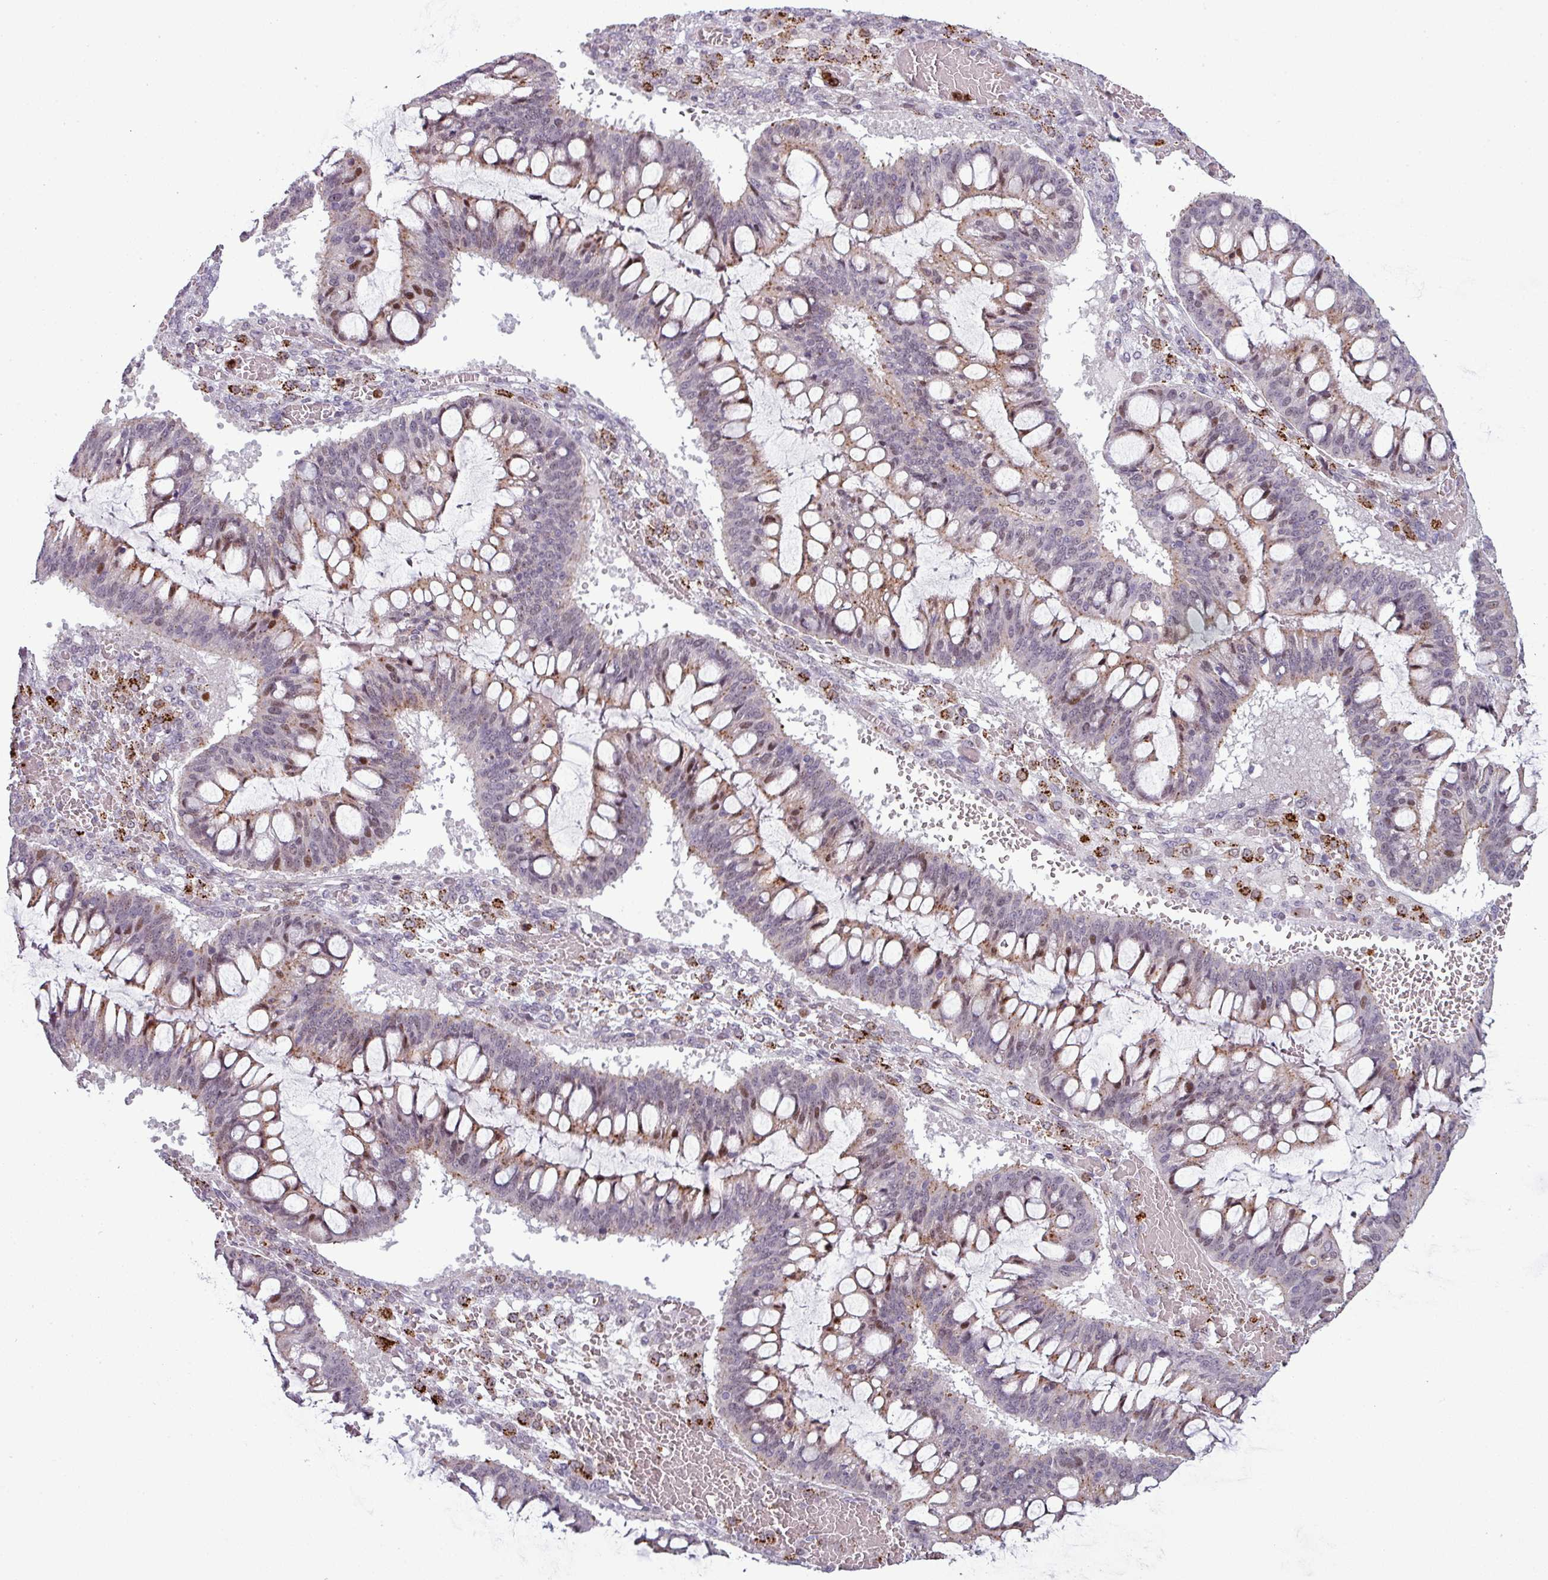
{"staining": {"intensity": "weak", "quantity": "25%-75%", "location": "cytoplasmic/membranous,nuclear"}, "tissue": "ovarian cancer", "cell_type": "Tumor cells", "image_type": "cancer", "snomed": [{"axis": "morphology", "description": "Cystadenocarcinoma, mucinous, NOS"}, {"axis": "topography", "description": "Ovary"}], "caption": "Protein staining of ovarian mucinous cystadenocarcinoma tissue shows weak cytoplasmic/membranous and nuclear staining in about 25%-75% of tumor cells.", "gene": "TMEFF1", "patient": {"sex": "female", "age": 73}}